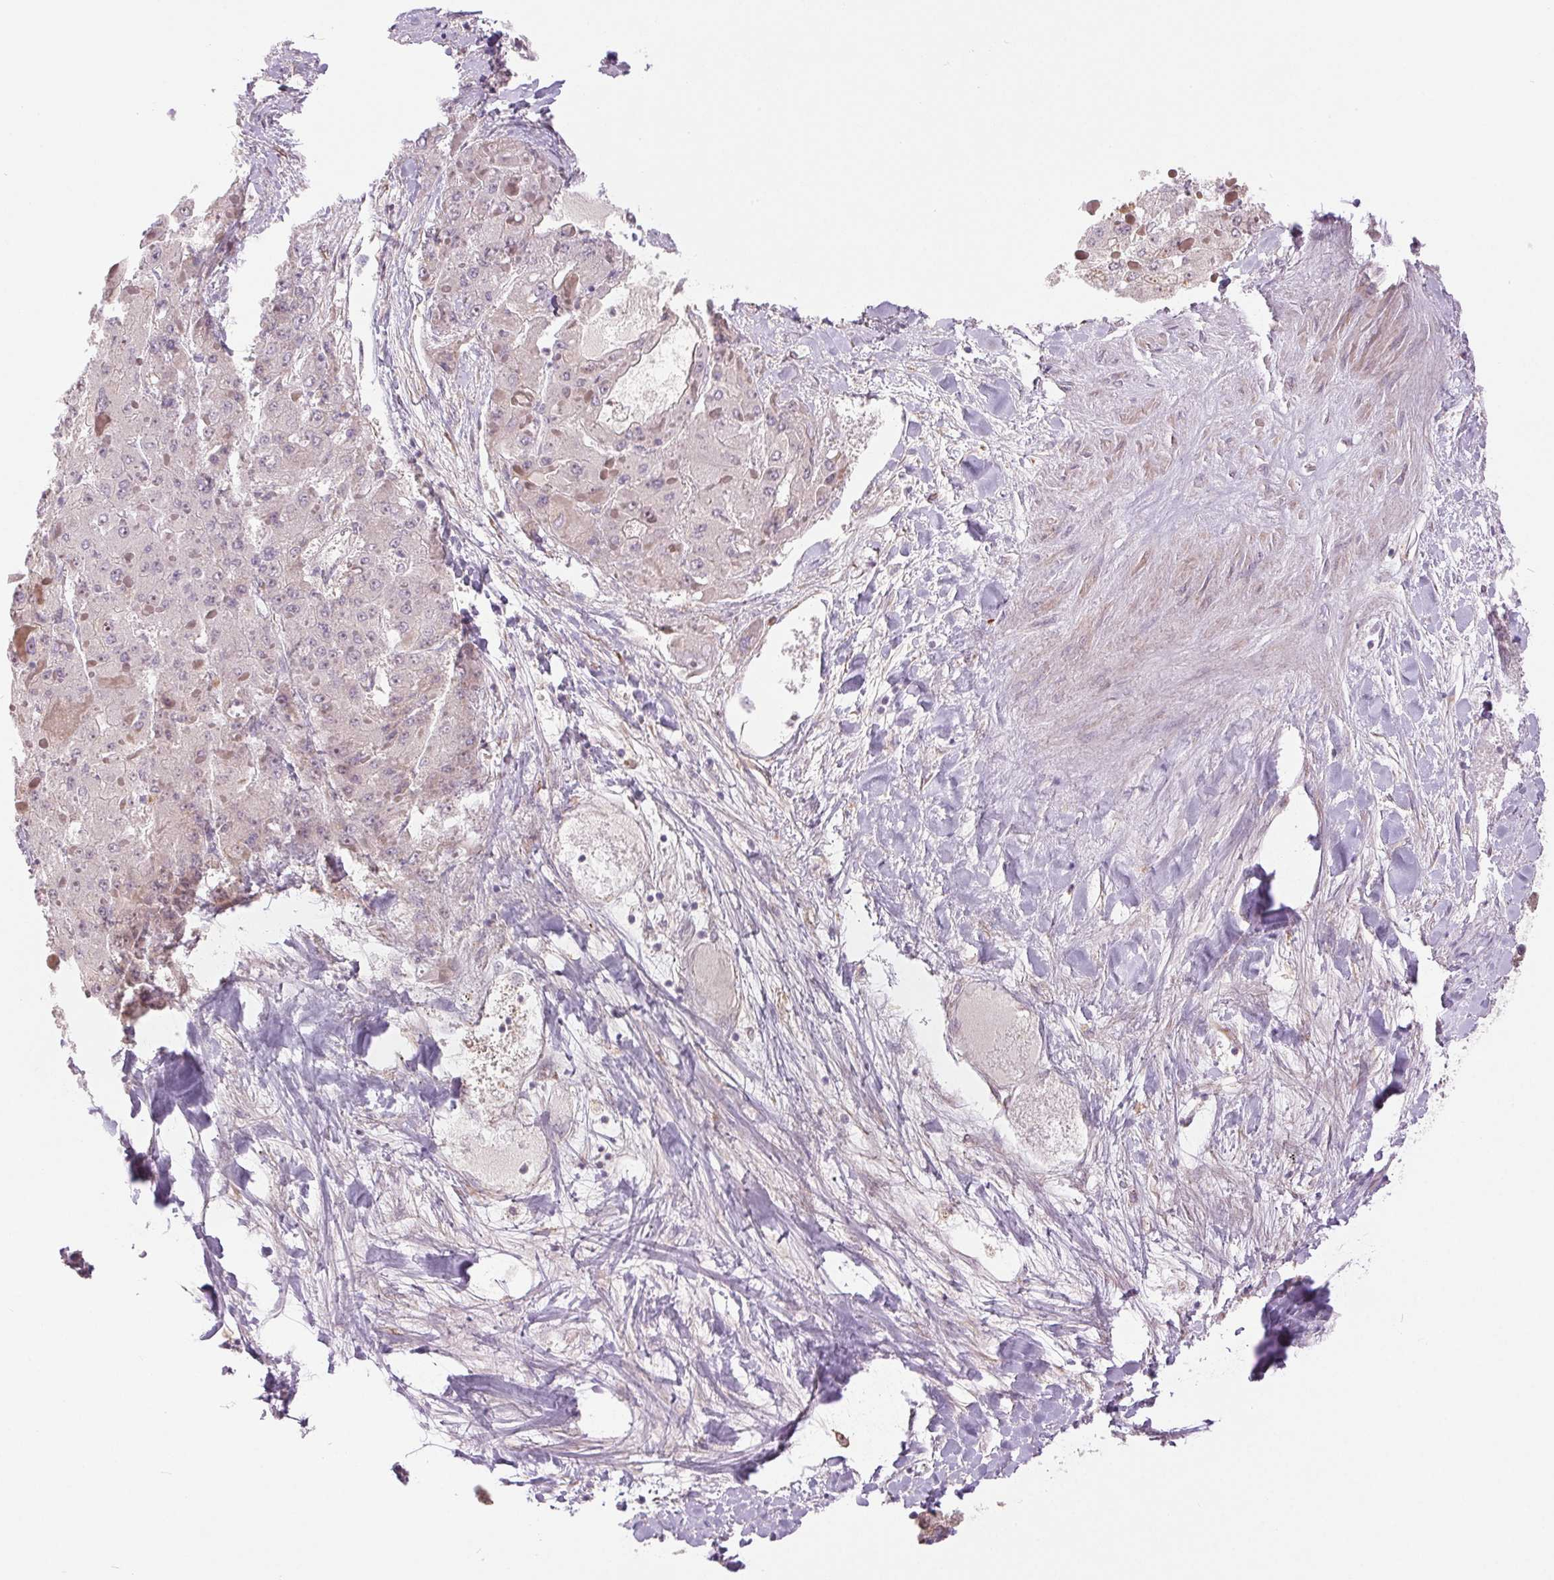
{"staining": {"intensity": "negative", "quantity": "none", "location": "none"}, "tissue": "liver cancer", "cell_type": "Tumor cells", "image_type": "cancer", "snomed": [{"axis": "morphology", "description": "Carcinoma, Hepatocellular, NOS"}, {"axis": "topography", "description": "Liver"}], "caption": "This is a micrograph of immunohistochemistry (IHC) staining of liver cancer, which shows no staining in tumor cells.", "gene": "METTL17", "patient": {"sex": "female", "age": 73}}